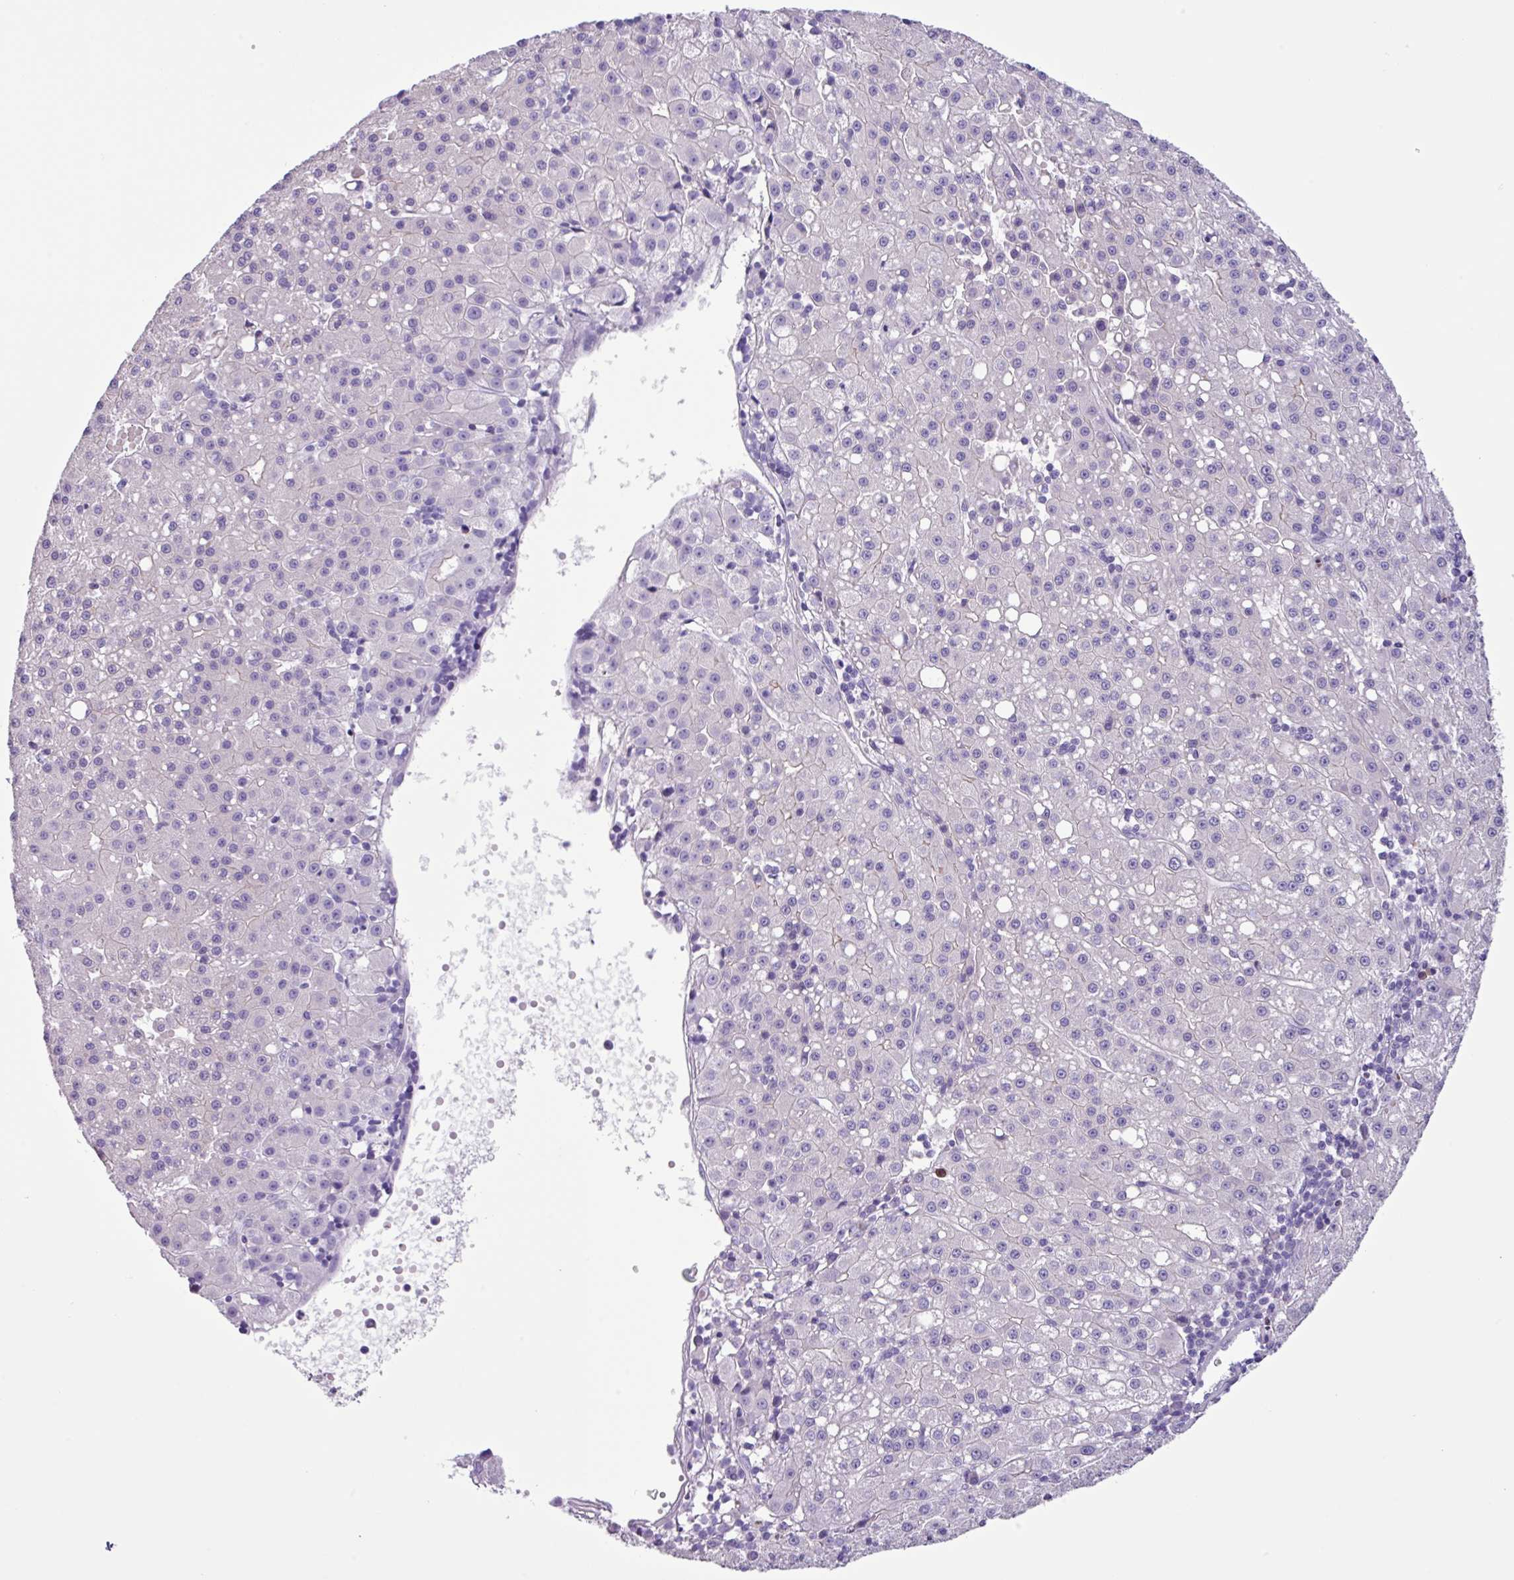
{"staining": {"intensity": "negative", "quantity": "none", "location": "none"}, "tissue": "liver cancer", "cell_type": "Tumor cells", "image_type": "cancer", "snomed": [{"axis": "morphology", "description": "Carcinoma, Hepatocellular, NOS"}, {"axis": "topography", "description": "Liver"}], "caption": "Immunohistochemistry (IHC) of liver cancer (hepatocellular carcinoma) shows no staining in tumor cells. (Immunohistochemistry (IHC), brightfield microscopy, high magnification).", "gene": "CYSTM1", "patient": {"sex": "male", "age": 76}}